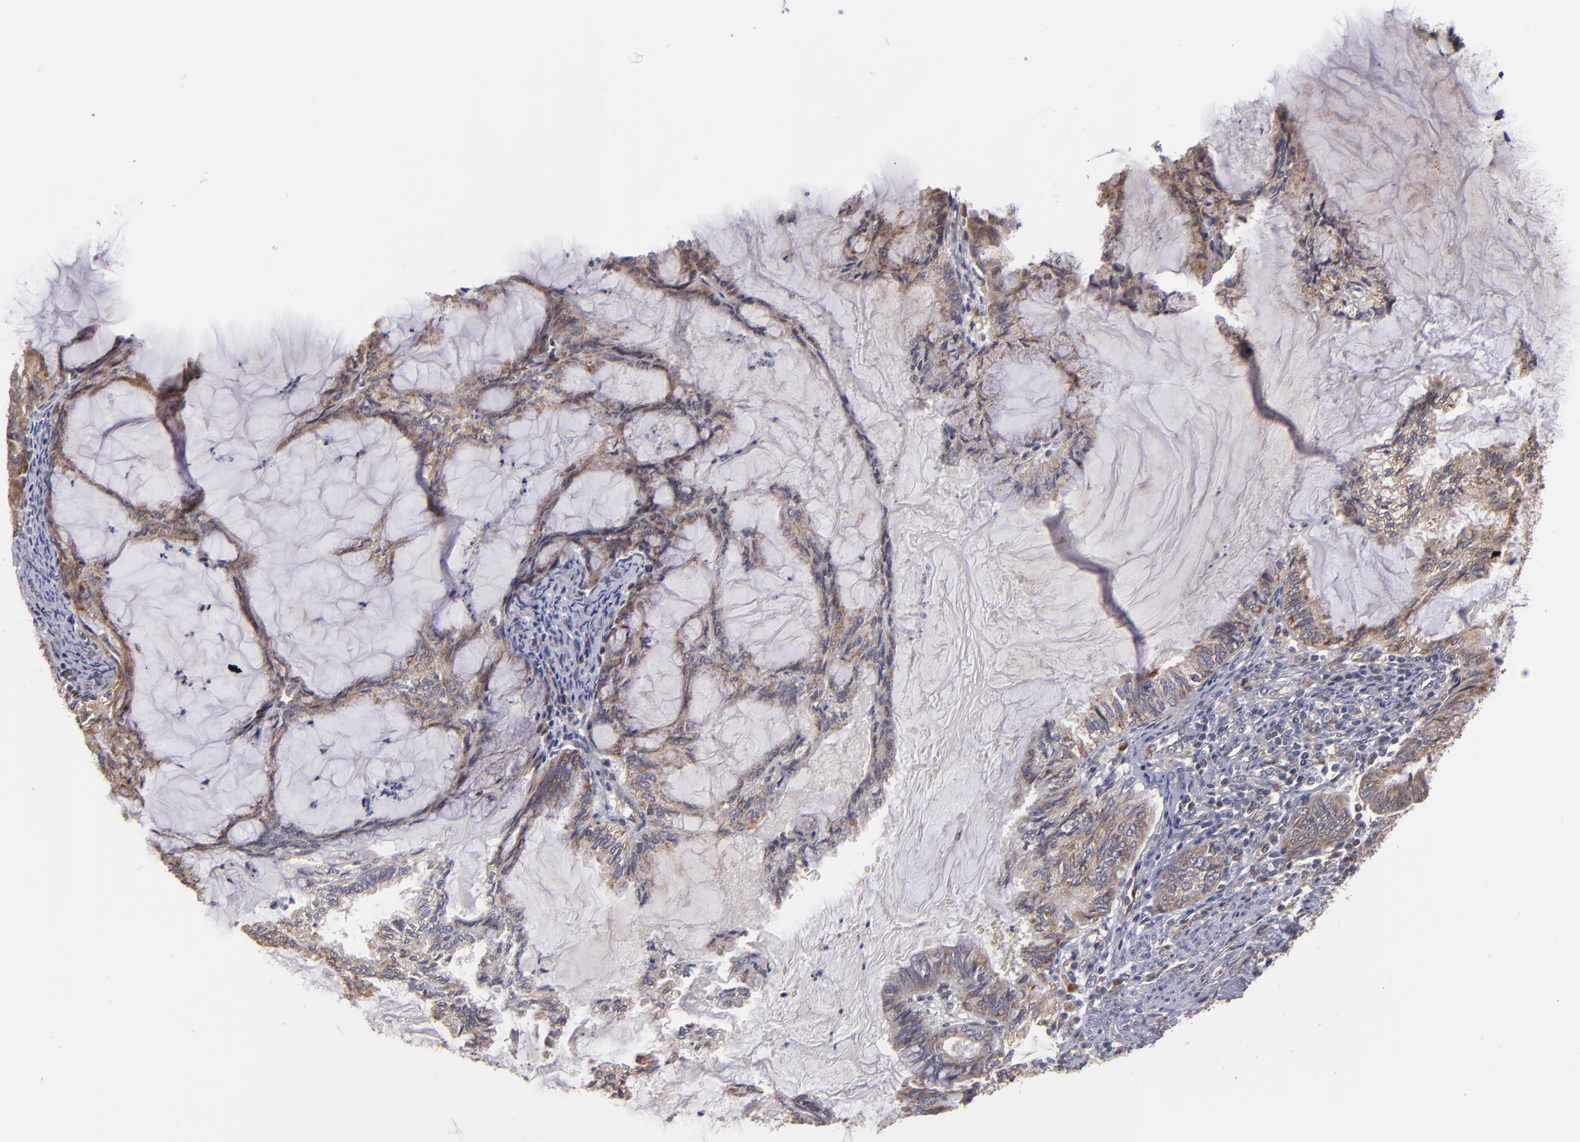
{"staining": {"intensity": "weak", "quantity": ">75%", "location": "cytoplasmic/membranous"}, "tissue": "endometrial cancer", "cell_type": "Tumor cells", "image_type": "cancer", "snomed": [{"axis": "morphology", "description": "Adenocarcinoma, NOS"}, {"axis": "topography", "description": "Endometrium"}], "caption": "Immunohistochemical staining of endometrial cancer demonstrates low levels of weak cytoplasmic/membranous protein expression in about >75% of tumor cells.", "gene": "CASP1", "patient": {"sex": "female", "age": 86}}